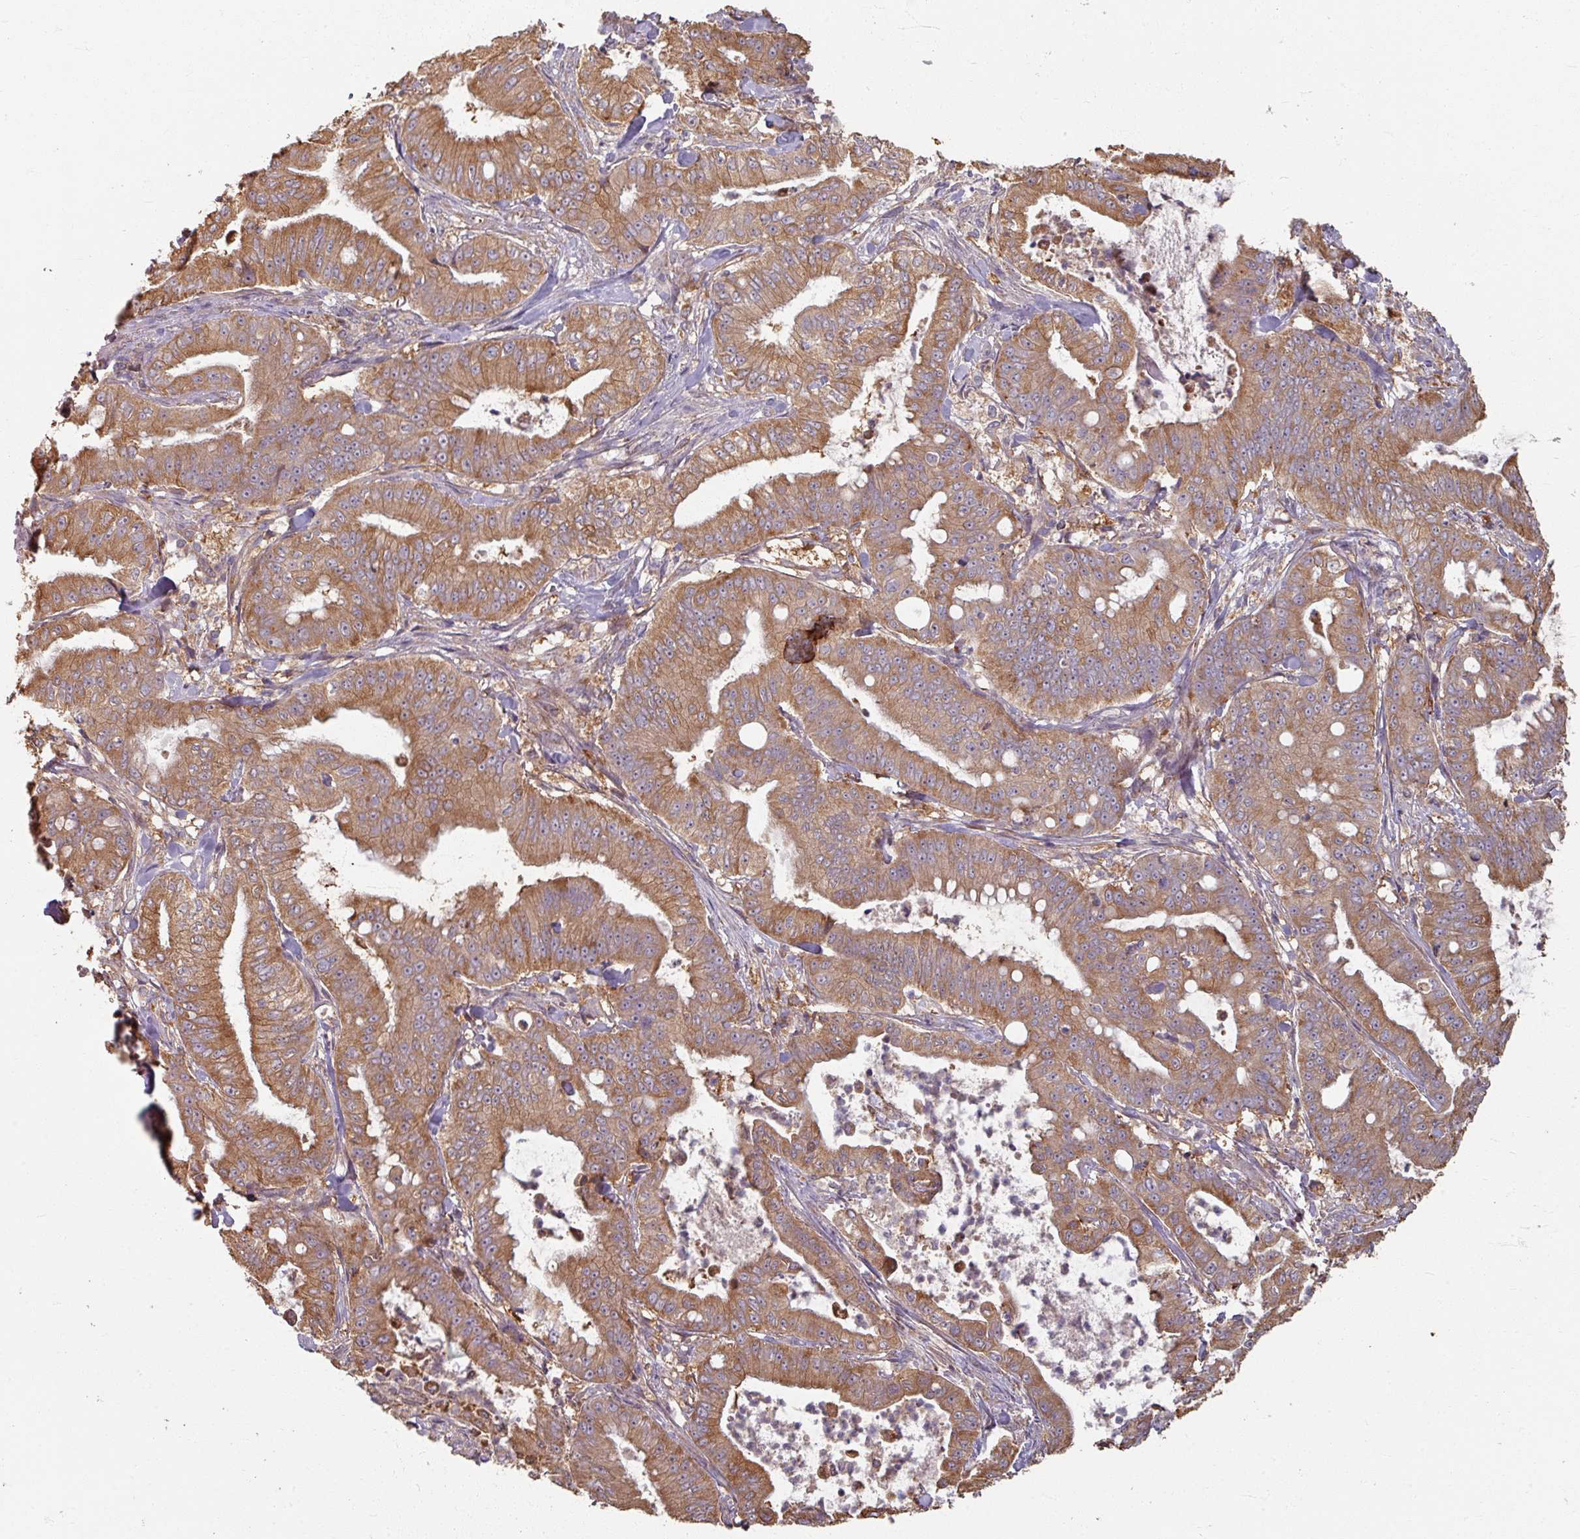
{"staining": {"intensity": "moderate", "quantity": ">75%", "location": "cytoplasmic/membranous"}, "tissue": "pancreatic cancer", "cell_type": "Tumor cells", "image_type": "cancer", "snomed": [{"axis": "morphology", "description": "Adenocarcinoma, NOS"}, {"axis": "topography", "description": "Pancreas"}], "caption": "A photomicrograph showing moderate cytoplasmic/membranous expression in about >75% of tumor cells in pancreatic cancer, as visualized by brown immunohistochemical staining.", "gene": "CCDC68", "patient": {"sex": "male", "age": 71}}